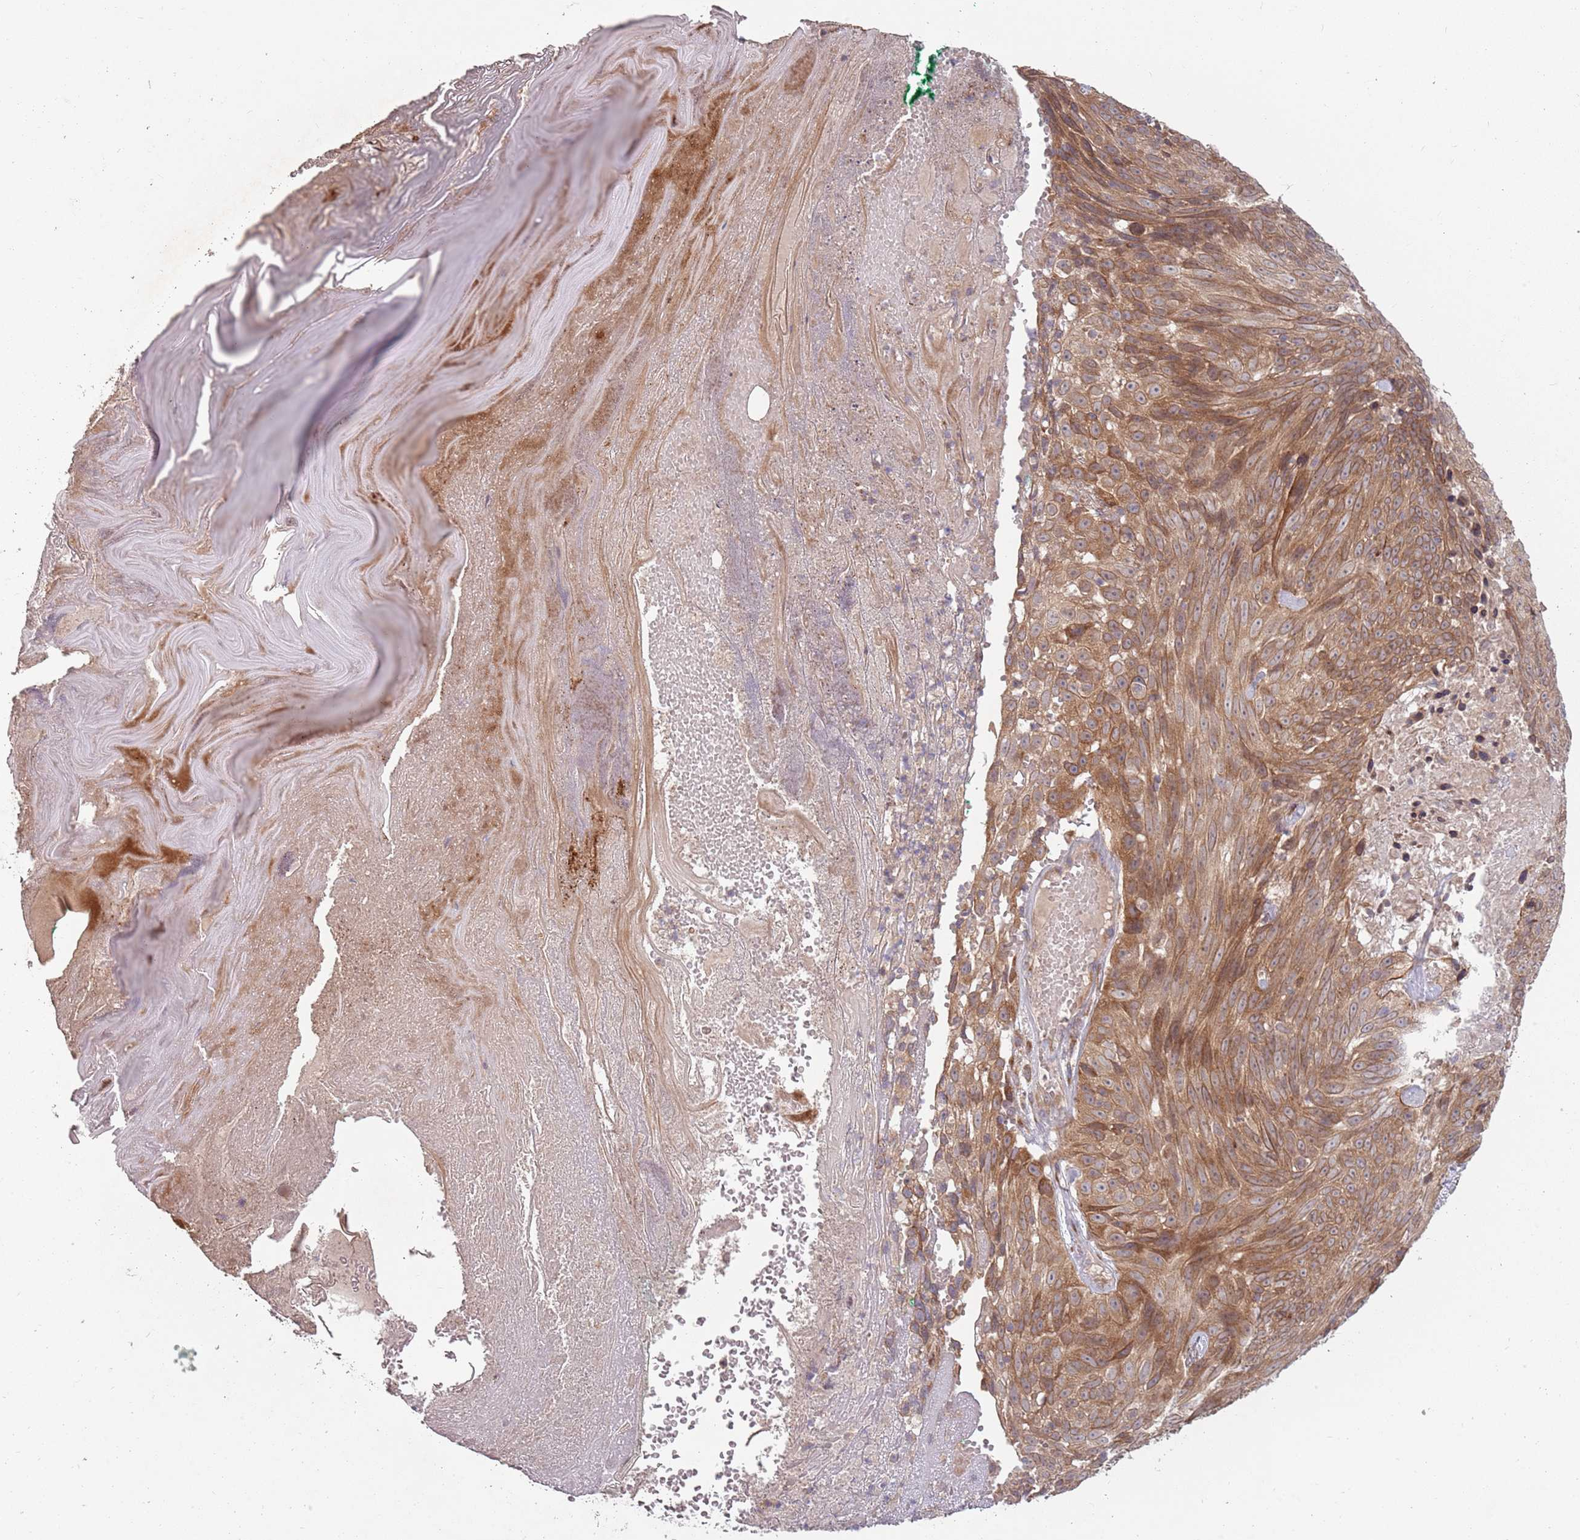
{"staining": {"intensity": "moderate", "quantity": ">75%", "location": "cytoplasmic/membranous"}, "tissue": "skin cancer", "cell_type": "Tumor cells", "image_type": "cancer", "snomed": [{"axis": "morphology", "description": "Squamous cell carcinoma, NOS"}, {"axis": "topography", "description": "Skin"}], "caption": "Human skin squamous cell carcinoma stained with a brown dye shows moderate cytoplasmic/membranous positive expression in about >75% of tumor cells.", "gene": "PLD6", "patient": {"sex": "female", "age": 87}}